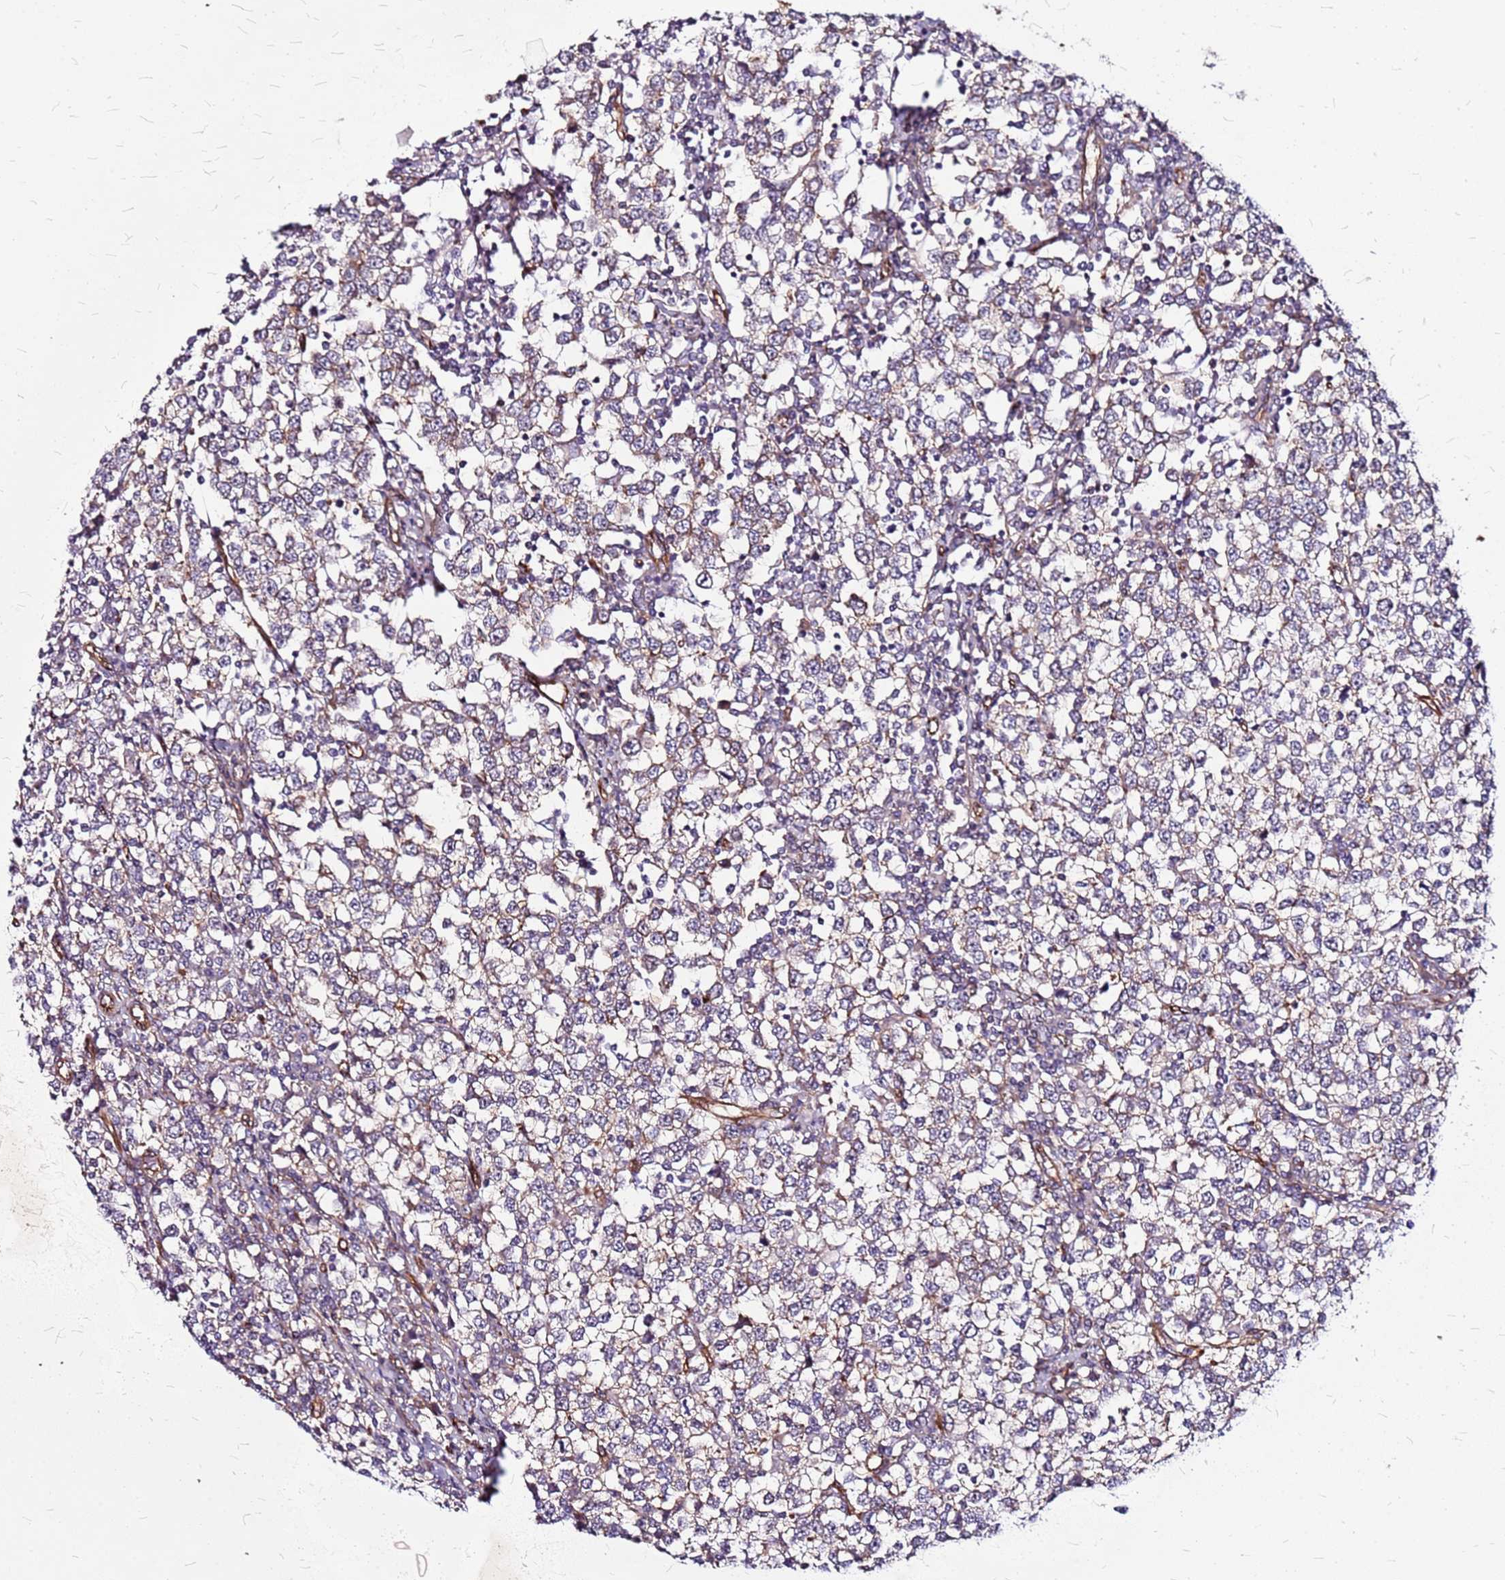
{"staining": {"intensity": "weak", "quantity": "25%-75%", "location": "cytoplasmic/membranous"}, "tissue": "testis cancer", "cell_type": "Tumor cells", "image_type": "cancer", "snomed": [{"axis": "morphology", "description": "Seminoma, NOS"}, {"axis": "topography", "description": "Testis"}], "caption": "IHC image of human seminoma (testis) stained for a protein (brown), which demonstrates low levels of weak cytoplasmic/membranous positivity in about 25%-75% of tumor cells.", "gene": "TOPAZ1", "patient": {"sex": "male", "age": 65}}